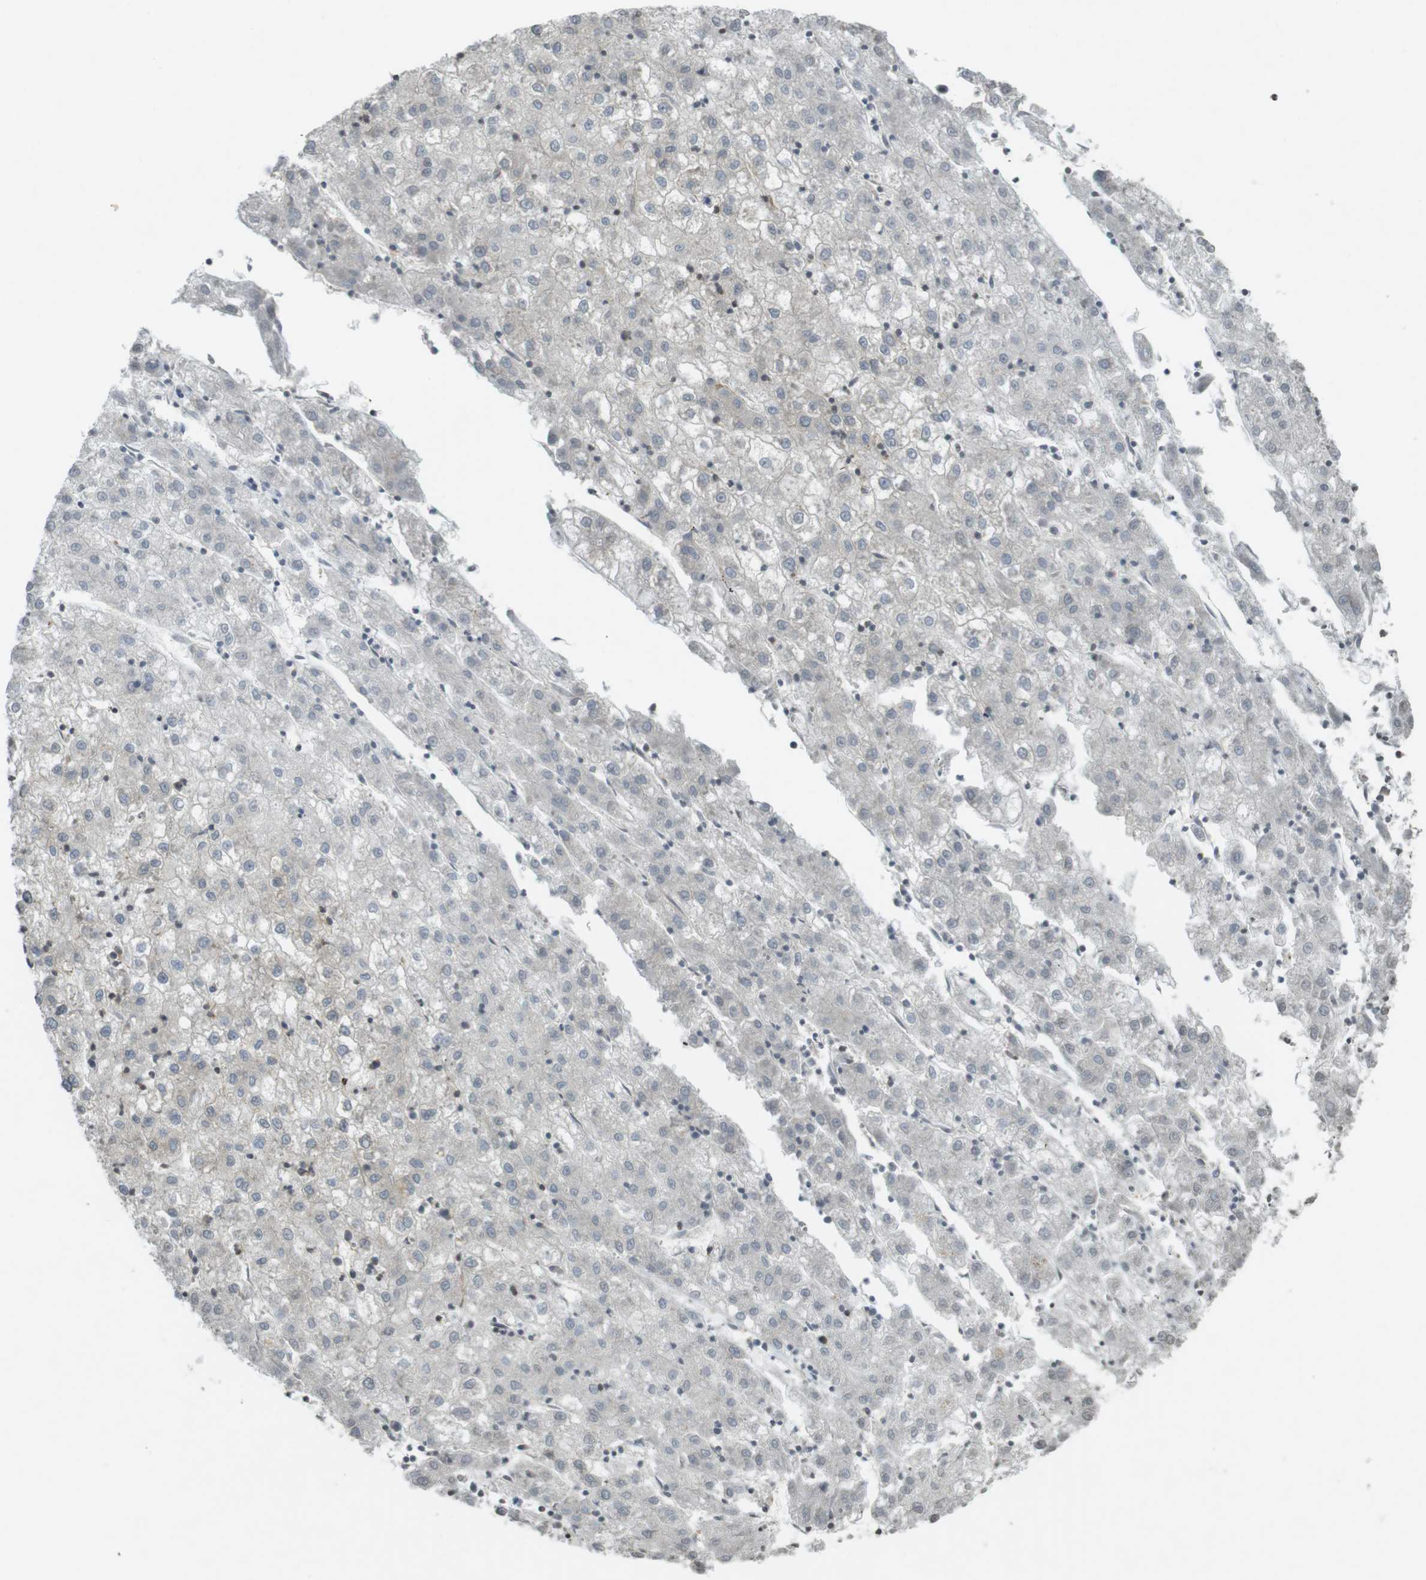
{"staining": {"intensity": "negative", "quantity": "none", "location": "none"}, "tissue": "liver cancer", "cell_type": "Tumor cells", "image_type": "cancer", "snomed": [{"axis": "morphology", "description": "Carcinoma, Hepatocellular, NOS"}, {"axis": "topography", "description": "Liver"}], "caption": "Tumor cells show no significant protein staining in liver hepatocellular carcinoma.", "gene": "KIF5B", "patient": {"sex": "male", "age": 72}}